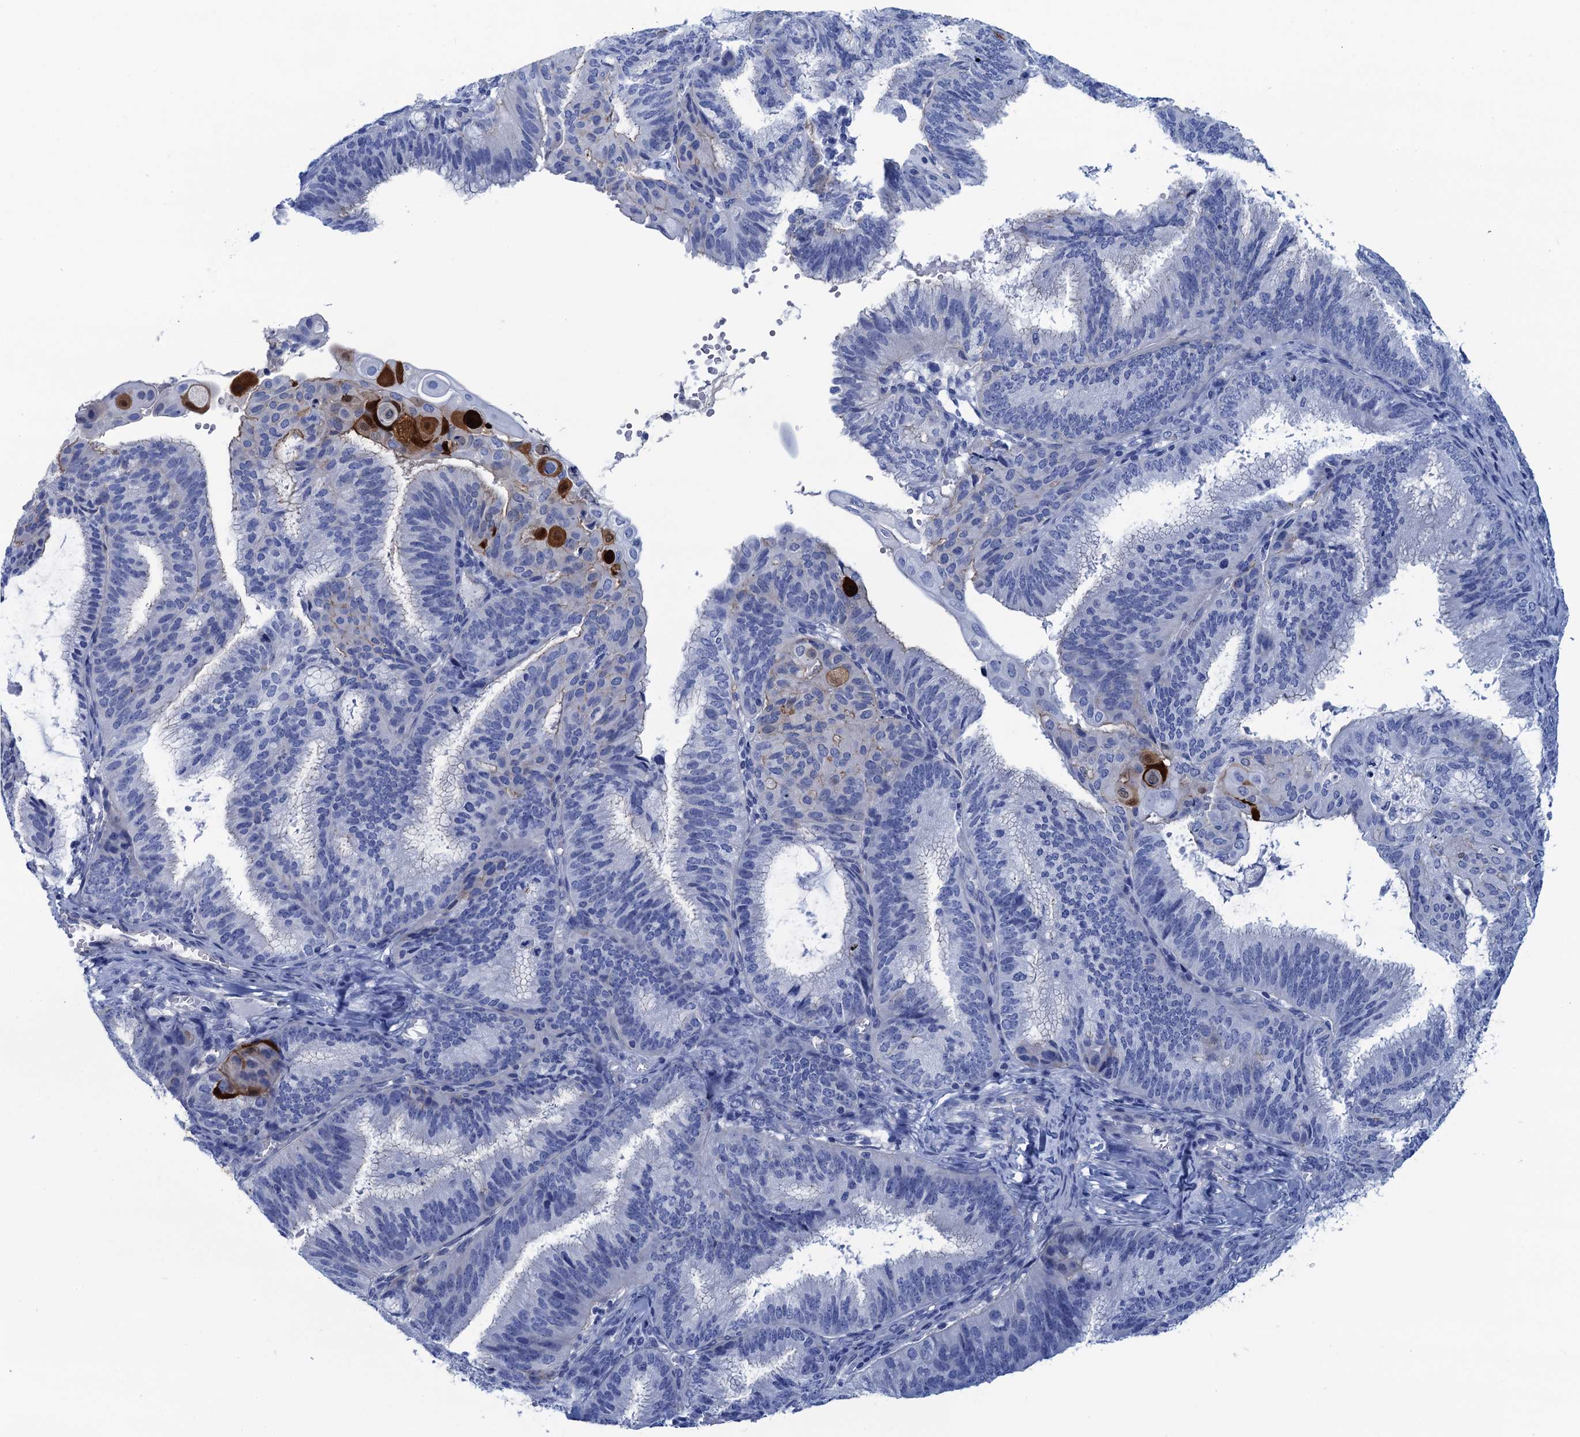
{"staining": {"intensity": "moderate", "quantity": "<25%", "location": "cytoplasmic/membranous,nuclear"}, "tissue": "endometrial cancer", "cell_type": "Tumor cells", "image_type": "cancer", "snomed": [{"axis": "morphology", "description": "Adenocarcinoma, NOS"}, {"axis": "topography", "description": "Endometrium"}], "caption": "This photomicrograph displays immunohistochemistry staining of adenocarcinoma (endometrial), with low moderate cytoplasmic/membranous and nuclear positivity in approximately <25% of tumor cells.", "gene": "CALML5", "patient": {"sex": "female", "age": 49}}